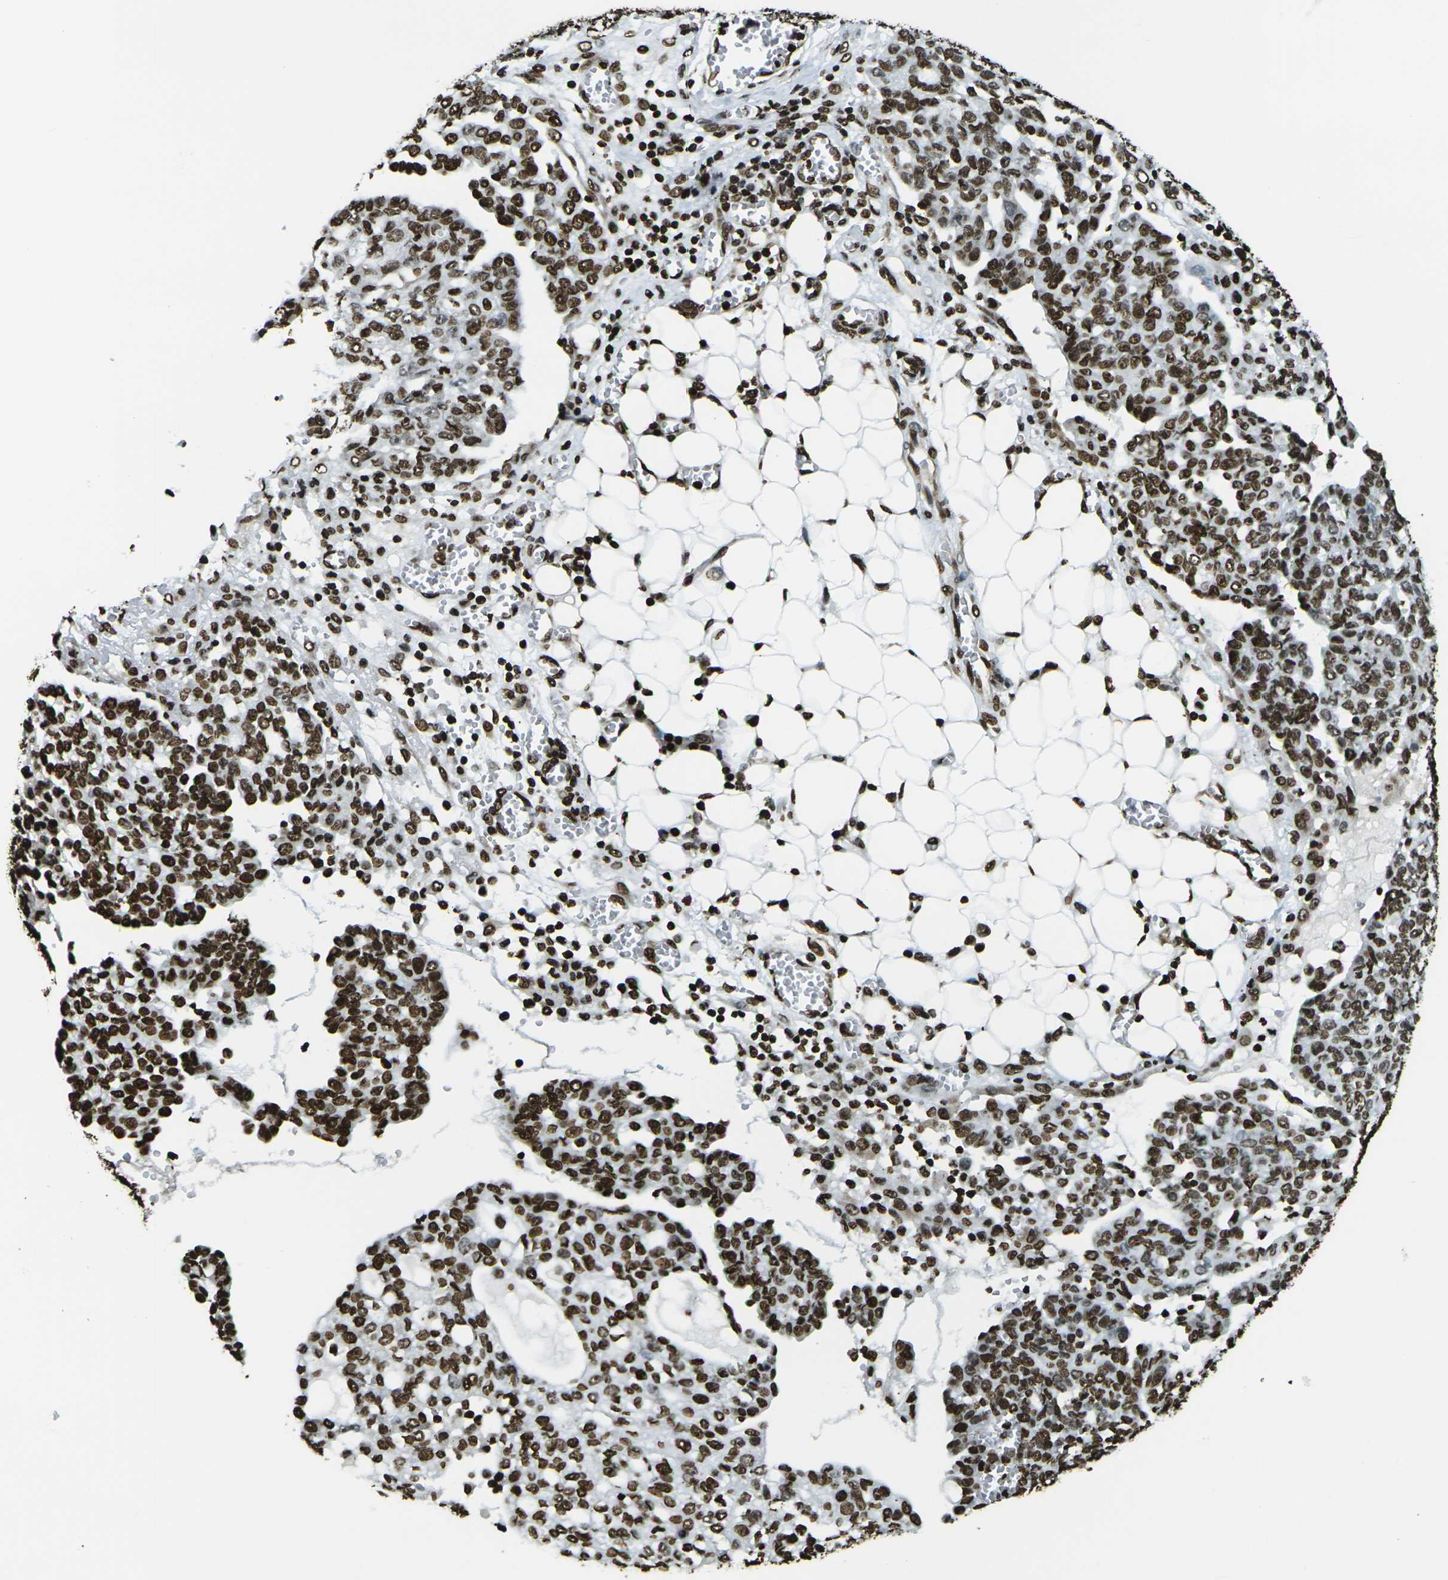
{"staining": {"intensity": "strong", "quantity": ">75%", "location": "nuclear"}, "tissue": "ovarian cancer", "cell_type": "Tumor cells", "image_type": "cancer", "snomed": [{"axis": "morphology", "description": "Cystadenocarcinoma, serous, NOS"}, {"axis": "topography", "description": "Soft tissue"}, {"axis": "topography", "description": "Ovary"}], "caption": "High-magnification brightfield microscopy of serous cystadenocarcinoma (ovarian) stained with DAB (brown) and counterstained with hematoxylin (blue). tumor cells exhibit strong nuclear positivity is identified in approximately>75% of cells.", "gene": "H1-2", "patient": {"sex": "female", "age": 57}}